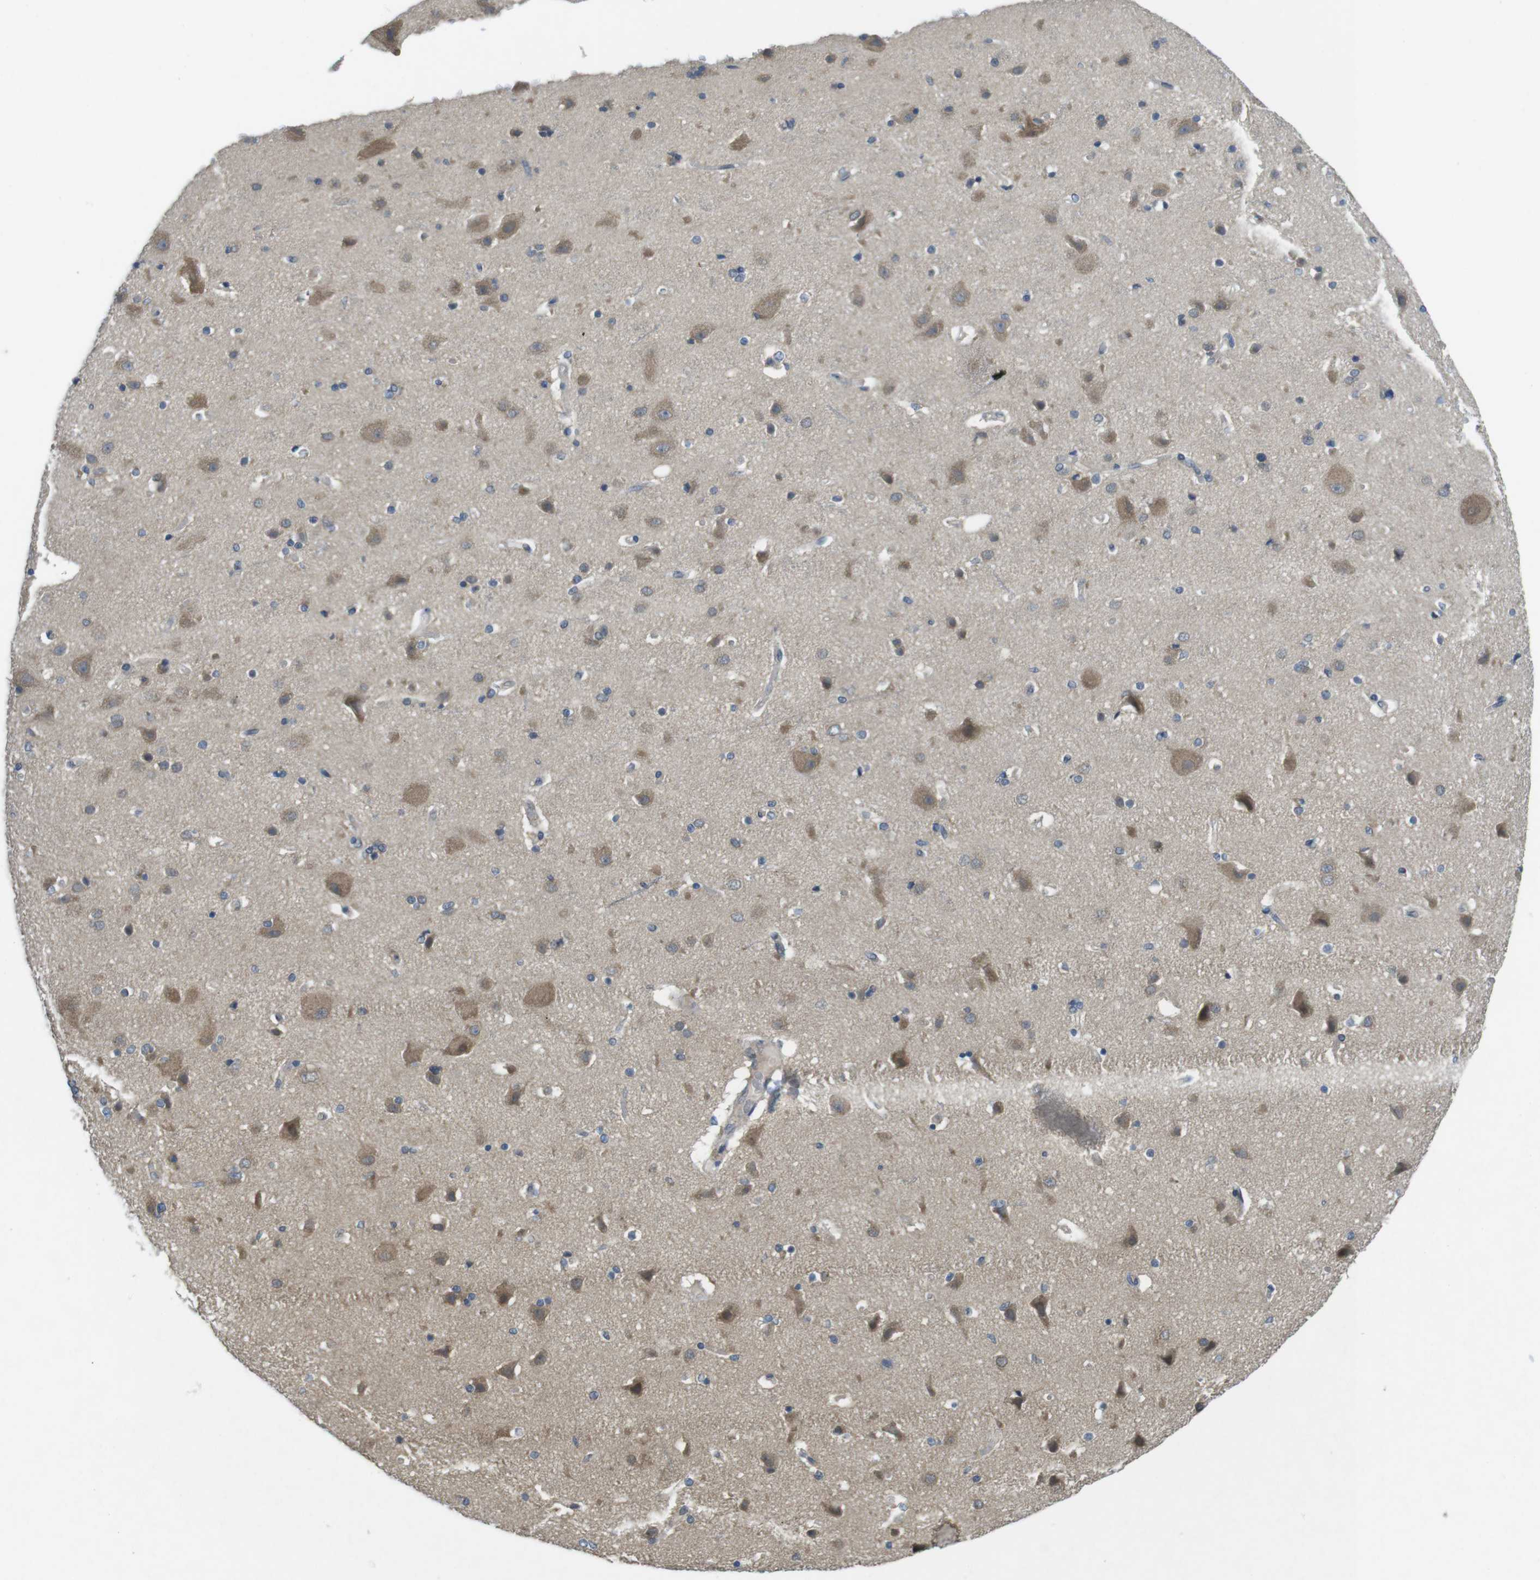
{"staining": {"intensity": "weak", "quantity": "25%-75%", "location": "cytoplasmic/membranous"}, "tissue": "cerebral cortex", "cell_type": "Endothelial cells", "image_type": "normal", "snomed": [{"axis": "morphology", "description": "Normal tissue, NOS"}, {"axis": "topography", "description": "Cerebral cortex"}], "caption": "Benign cerebral cortex was stained to show a protein in brown. There is low levels of weak cytoplasmic/membranous staining in about 25%-75% of endothelial cells.", "gene": "SUGT1", "patient": {"sex": "female", "age": 54}}